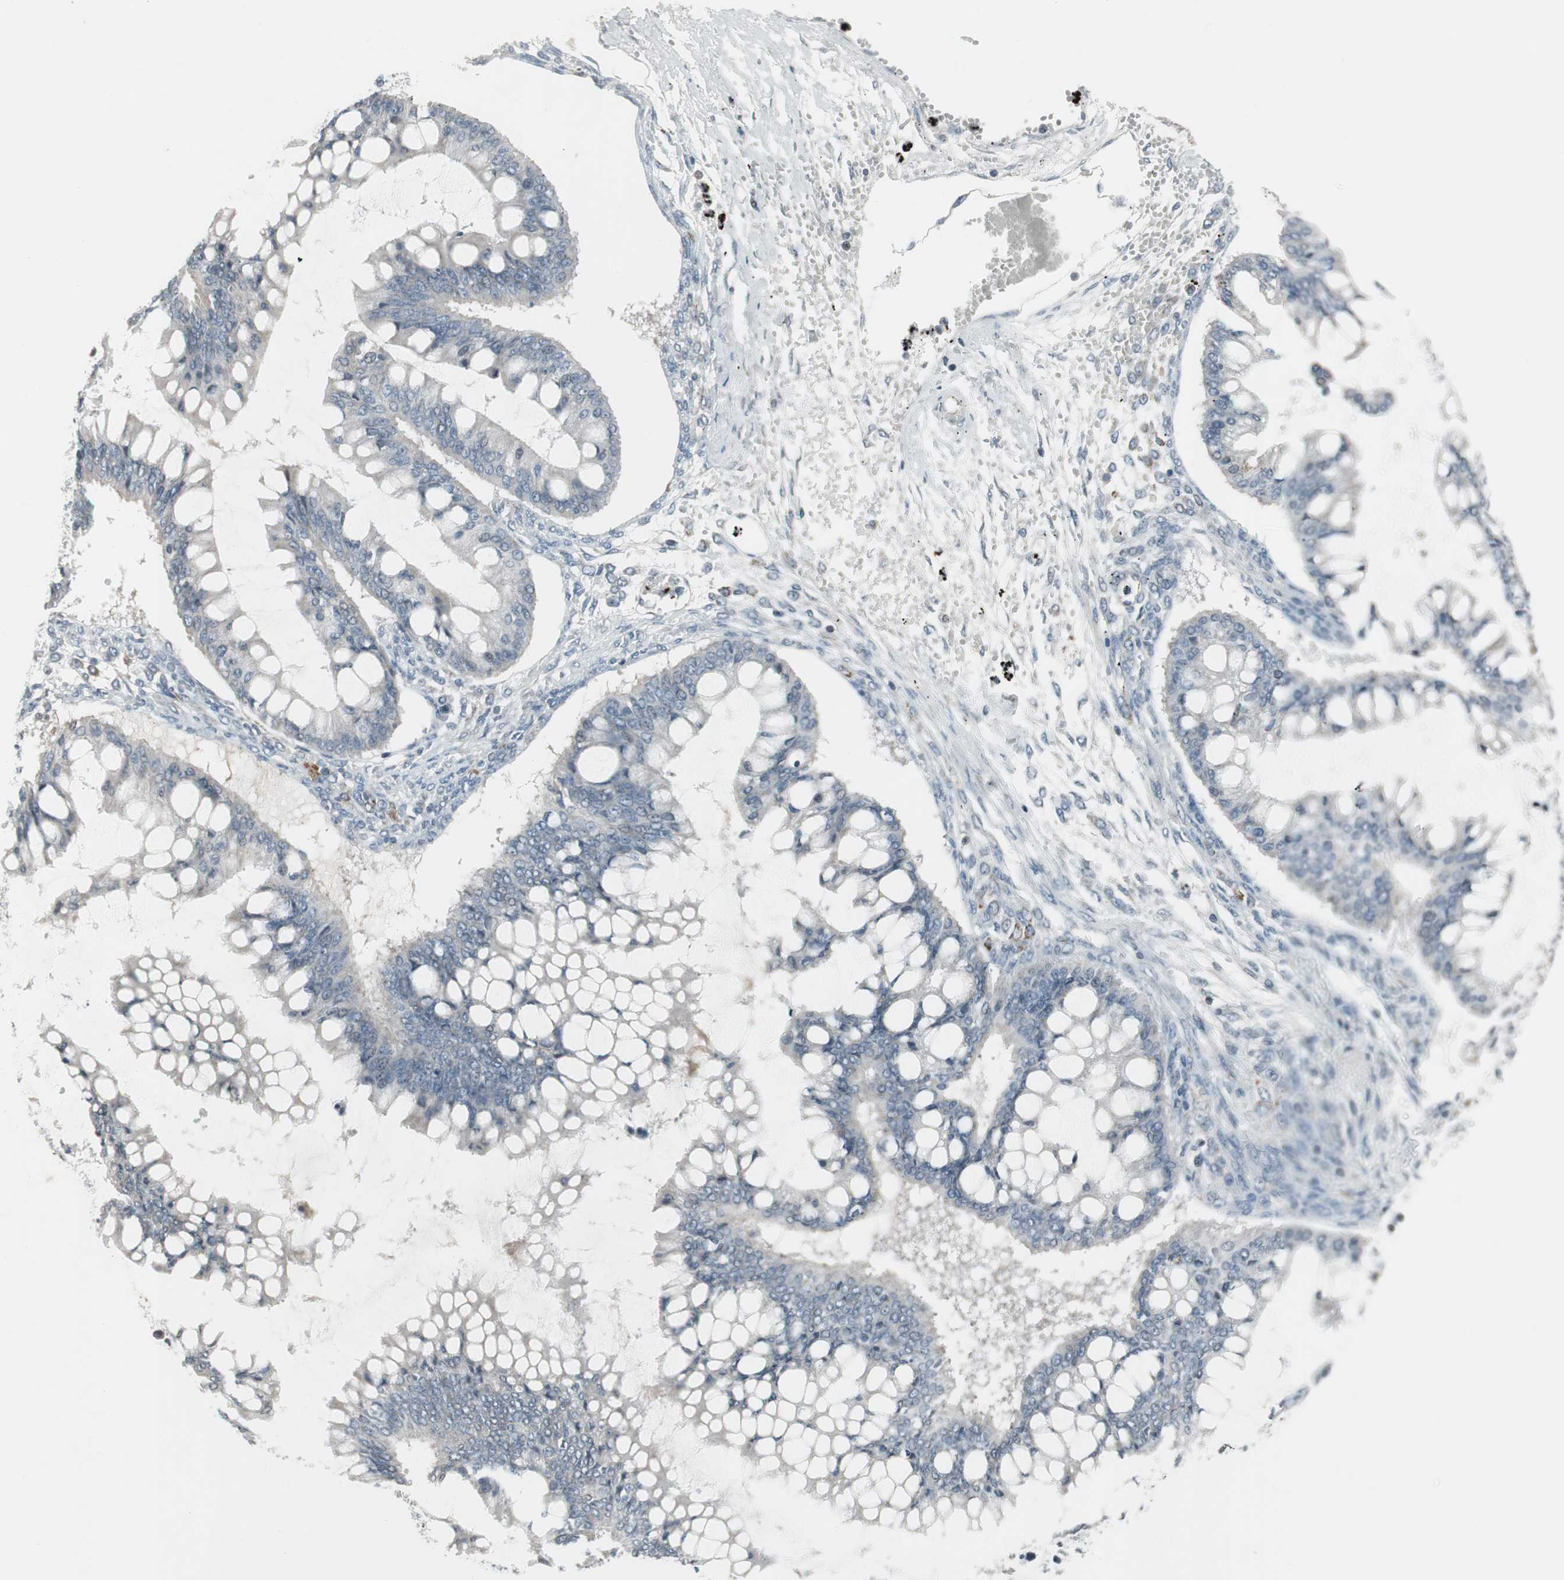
{"staining": {"intensity": "negative", "quantity": "none", "location": "none"}, "tissue": "ovarian cancer", "cell_type": "Tumor cells", "image_type": "cancer", "snomed": [{"axis": "morphology", "description": "Cystadenocarcinoma, mucinous, NOS"}, {"axis": "topography", "description": "Ovary"}], "caption": "Immunohistochemistry of ovarian cancer reveals no positivity in tumor cells.", "gene": "ARG2", "patient": {"sex": "female", "age": 73}}